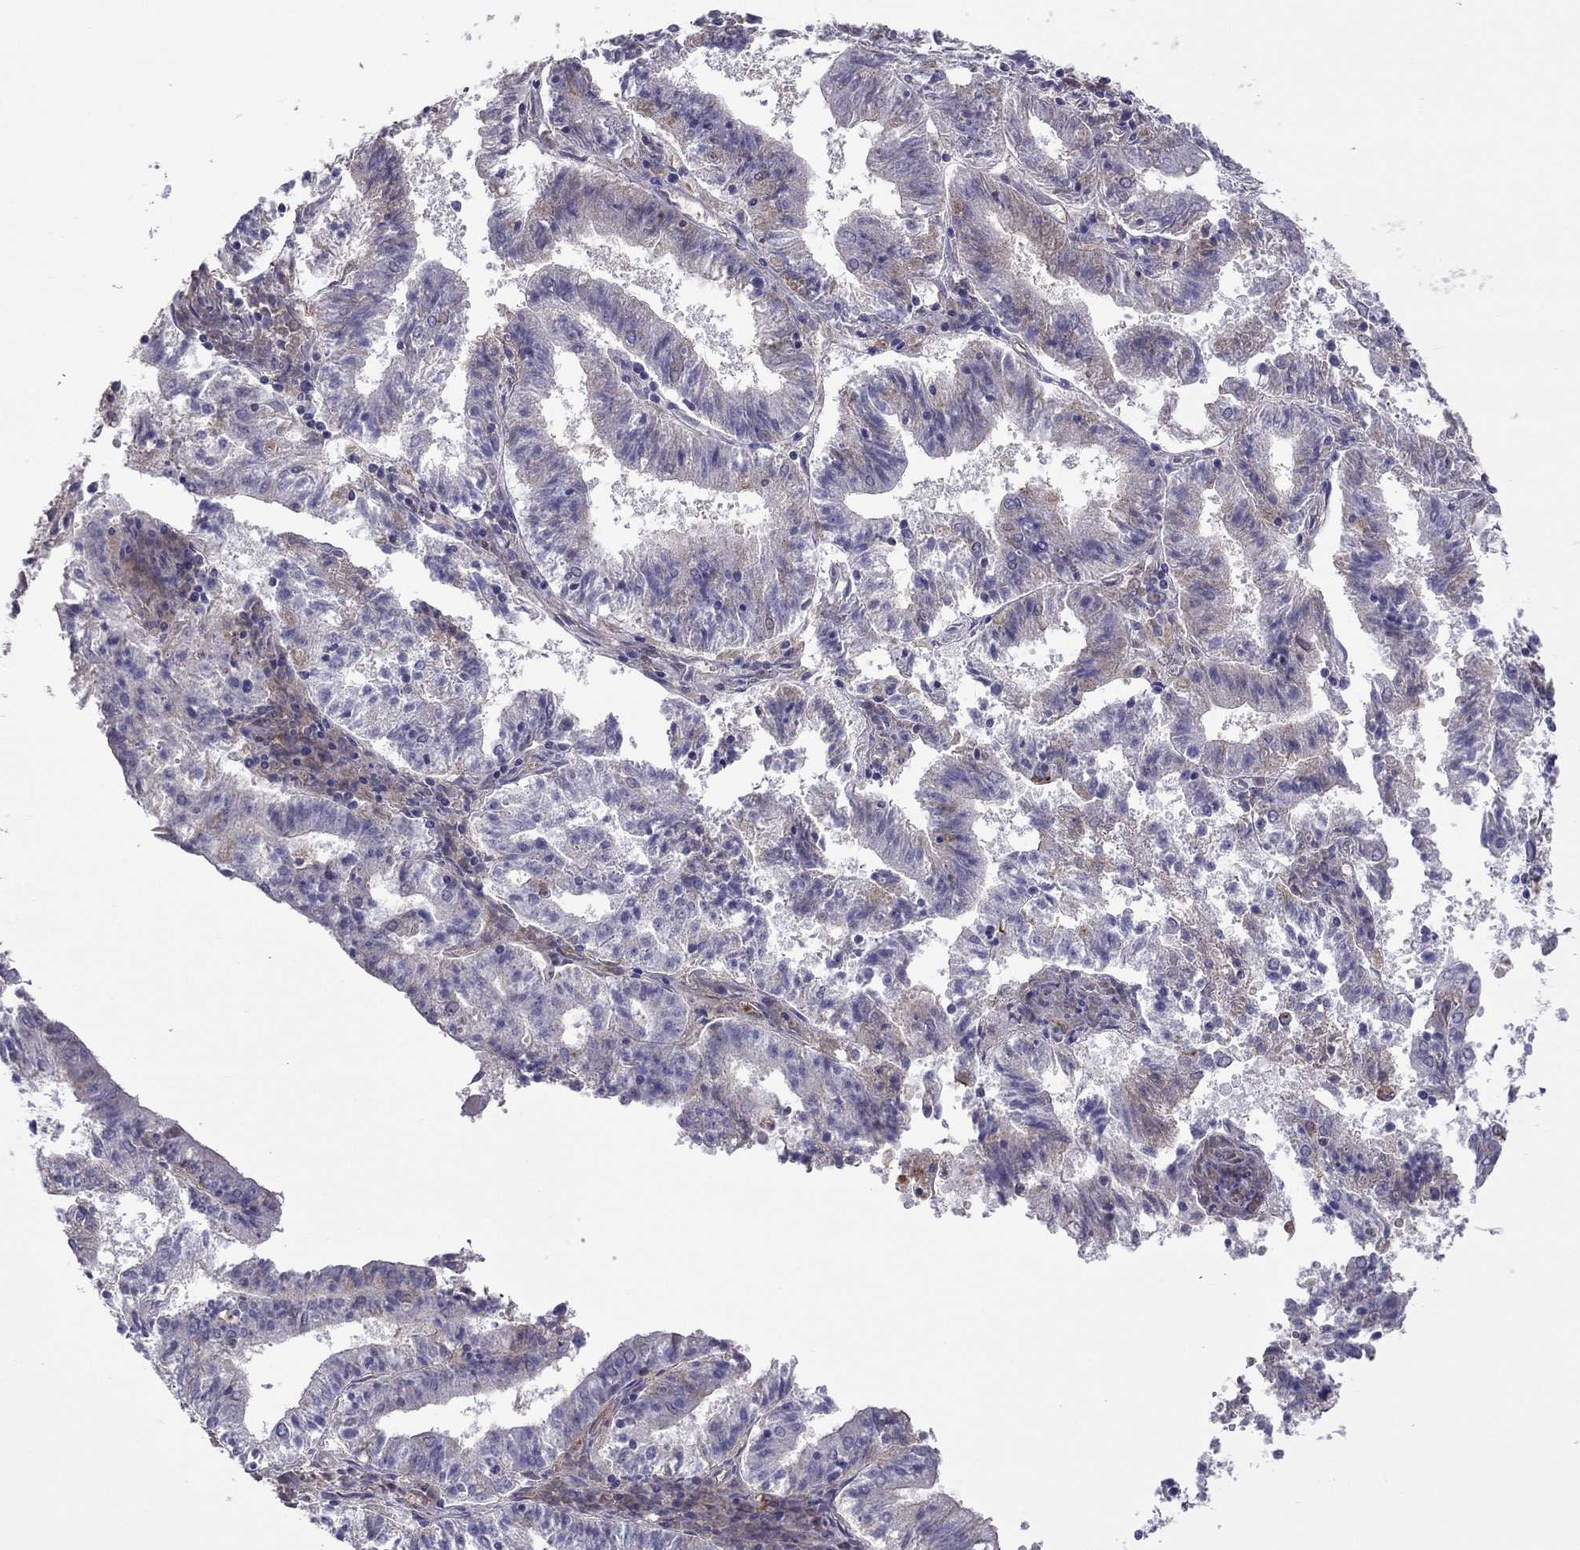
{"staining": {"intensity": "negative", "quantity": "none", "location": "none"}, "tissue": "endometrial cancer", "cell_type": "Tumor cells", "image_type": "cancer", "snomed": [{"axis": "morphology", "description": "Adenocarcinoma, NOS"}, {"axis": "topography", "description": "Endometrium"}], "caption": "This is an immunohistochemistry (IHC) image of human endometrial adenocarcinoma. There is no positivity in tumor cells.", "gene": "STOML3", "patient": {"sex": "female", "age": 82}}